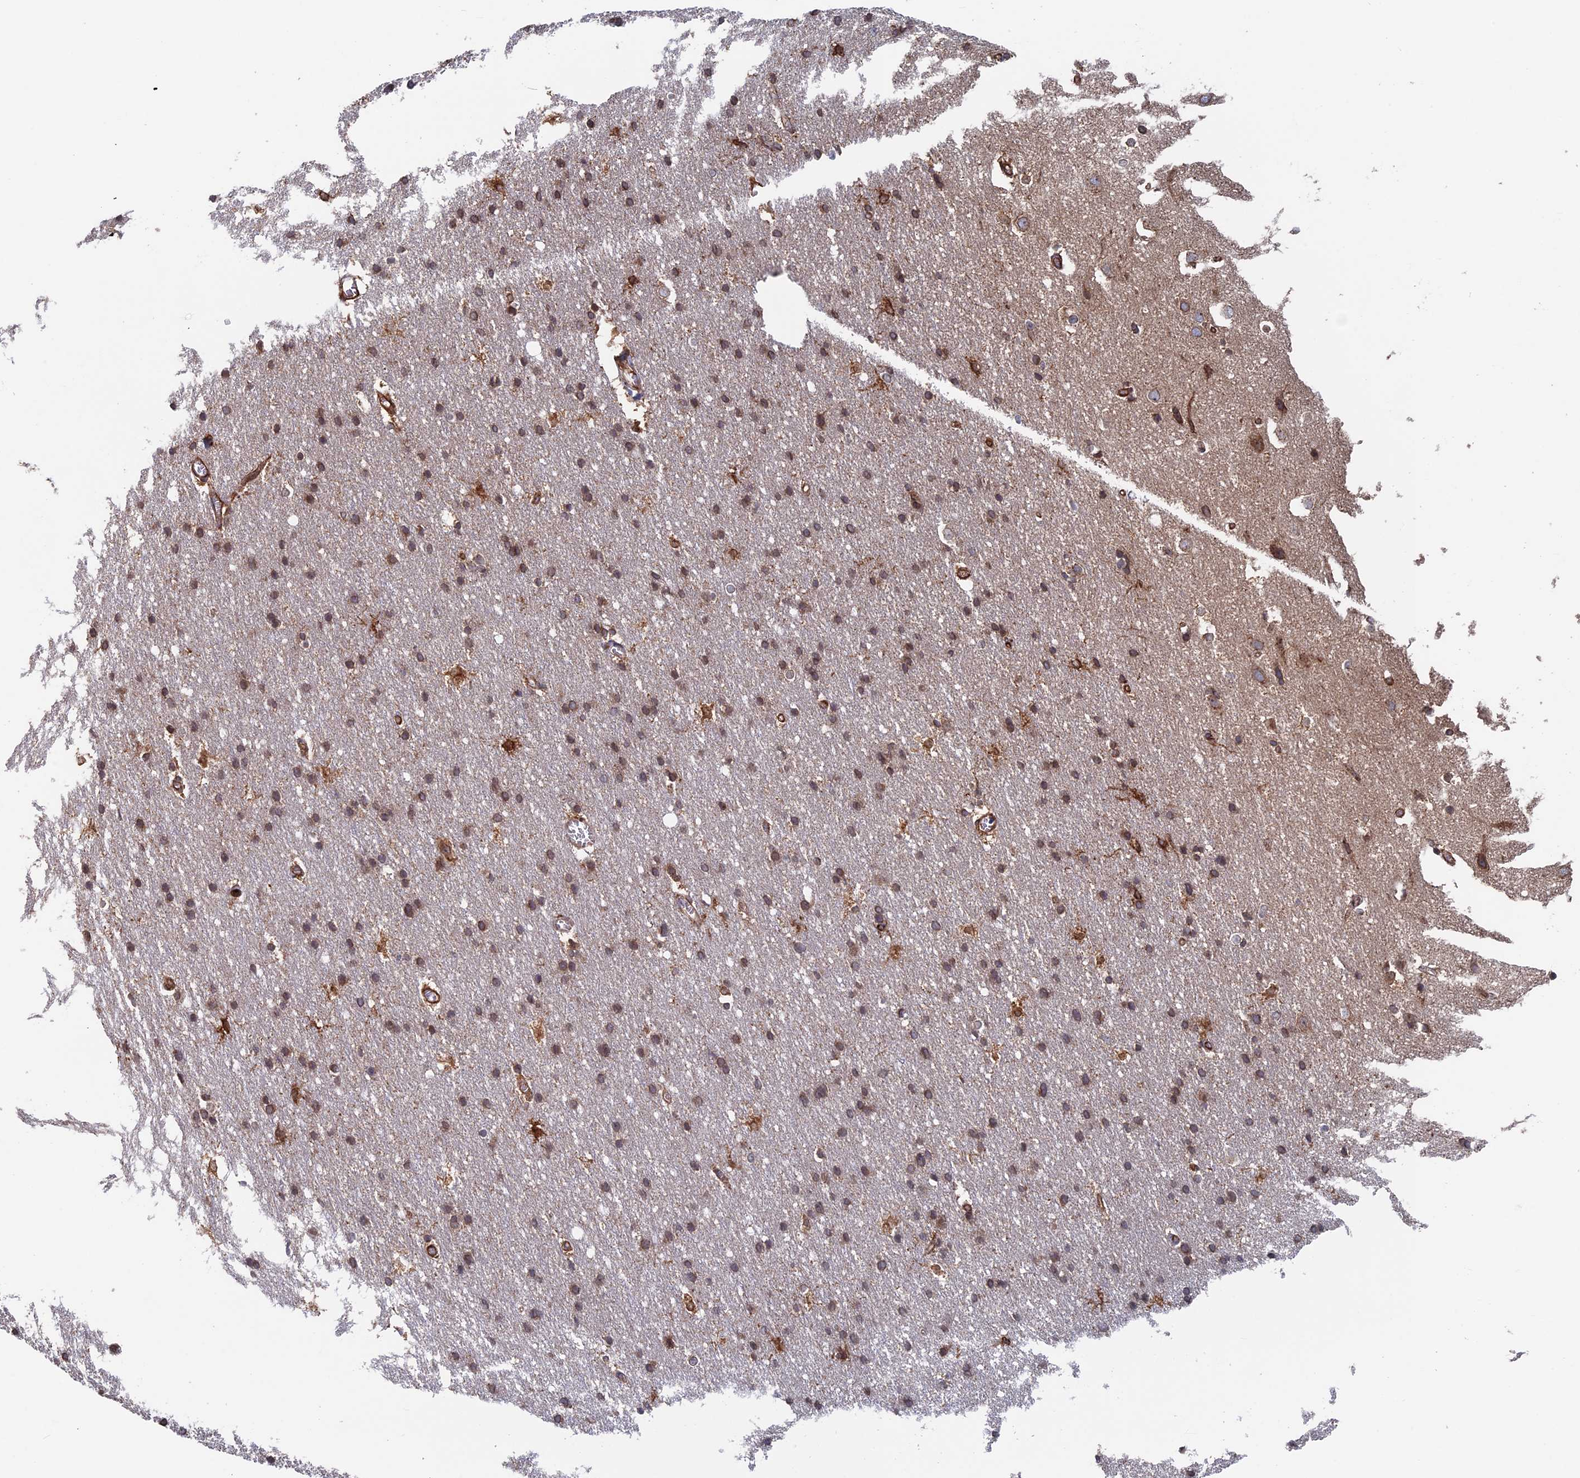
{"staining": {"intensity": "moderate", "quantity": ">75%", "location": "cytoplasmic/membranous"}, "tissue": "cerebral cortex", "cell_type": "Endothelial cells", "image_type": "normal", "snomed": [{"axis": "morphology", "description": "Normal tissue, NOS"}, {"axis": "topography", "description": "Cerebral cortex"}], "caption": "A brown stain shows moderate cytoplasmic/membranous expression of a protein in endothelial cells of unremarkable cerebral cortex.", "gene": "RPUSD1", "patient": {"sex": "male", "age": 54}}